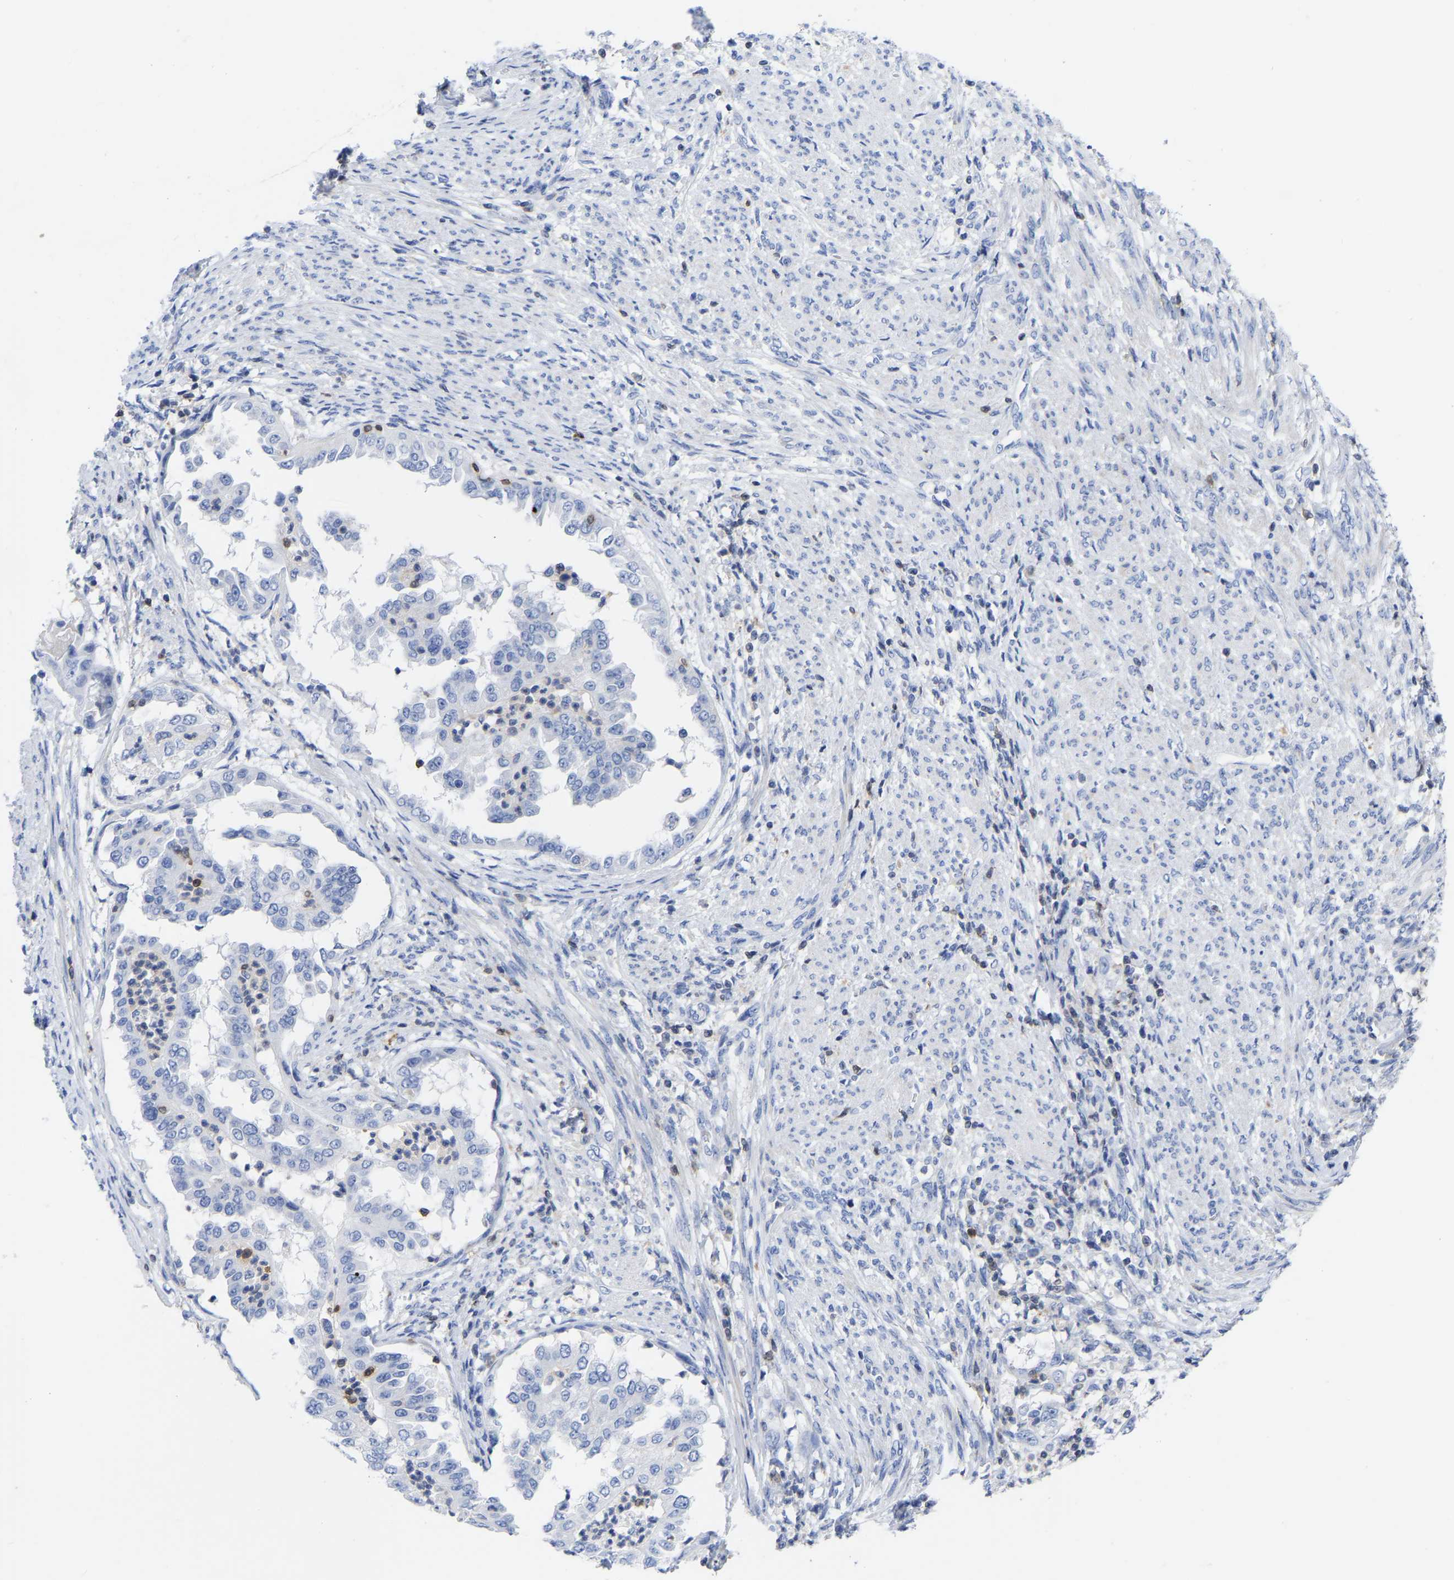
{"staining": {"intensity": "negative", "quantity": "none", "location": "none"}, "tissue": "endometrial cancer", "cell_type": "Tumor cells", "image_type": "cancer", "snomed": [{"axis": "morphology", "description": "Adenocarcinoma, NOS"}, {"axis": "topography", "description": "Endometrium"}], "caption": "IHC micrograph of adenocarcinoma (endometrial) stained for a protein (brown), which shows no expression in tumor cells.", "gene": "PTPN7", "patient": {"sex": "female", "age": 85}}